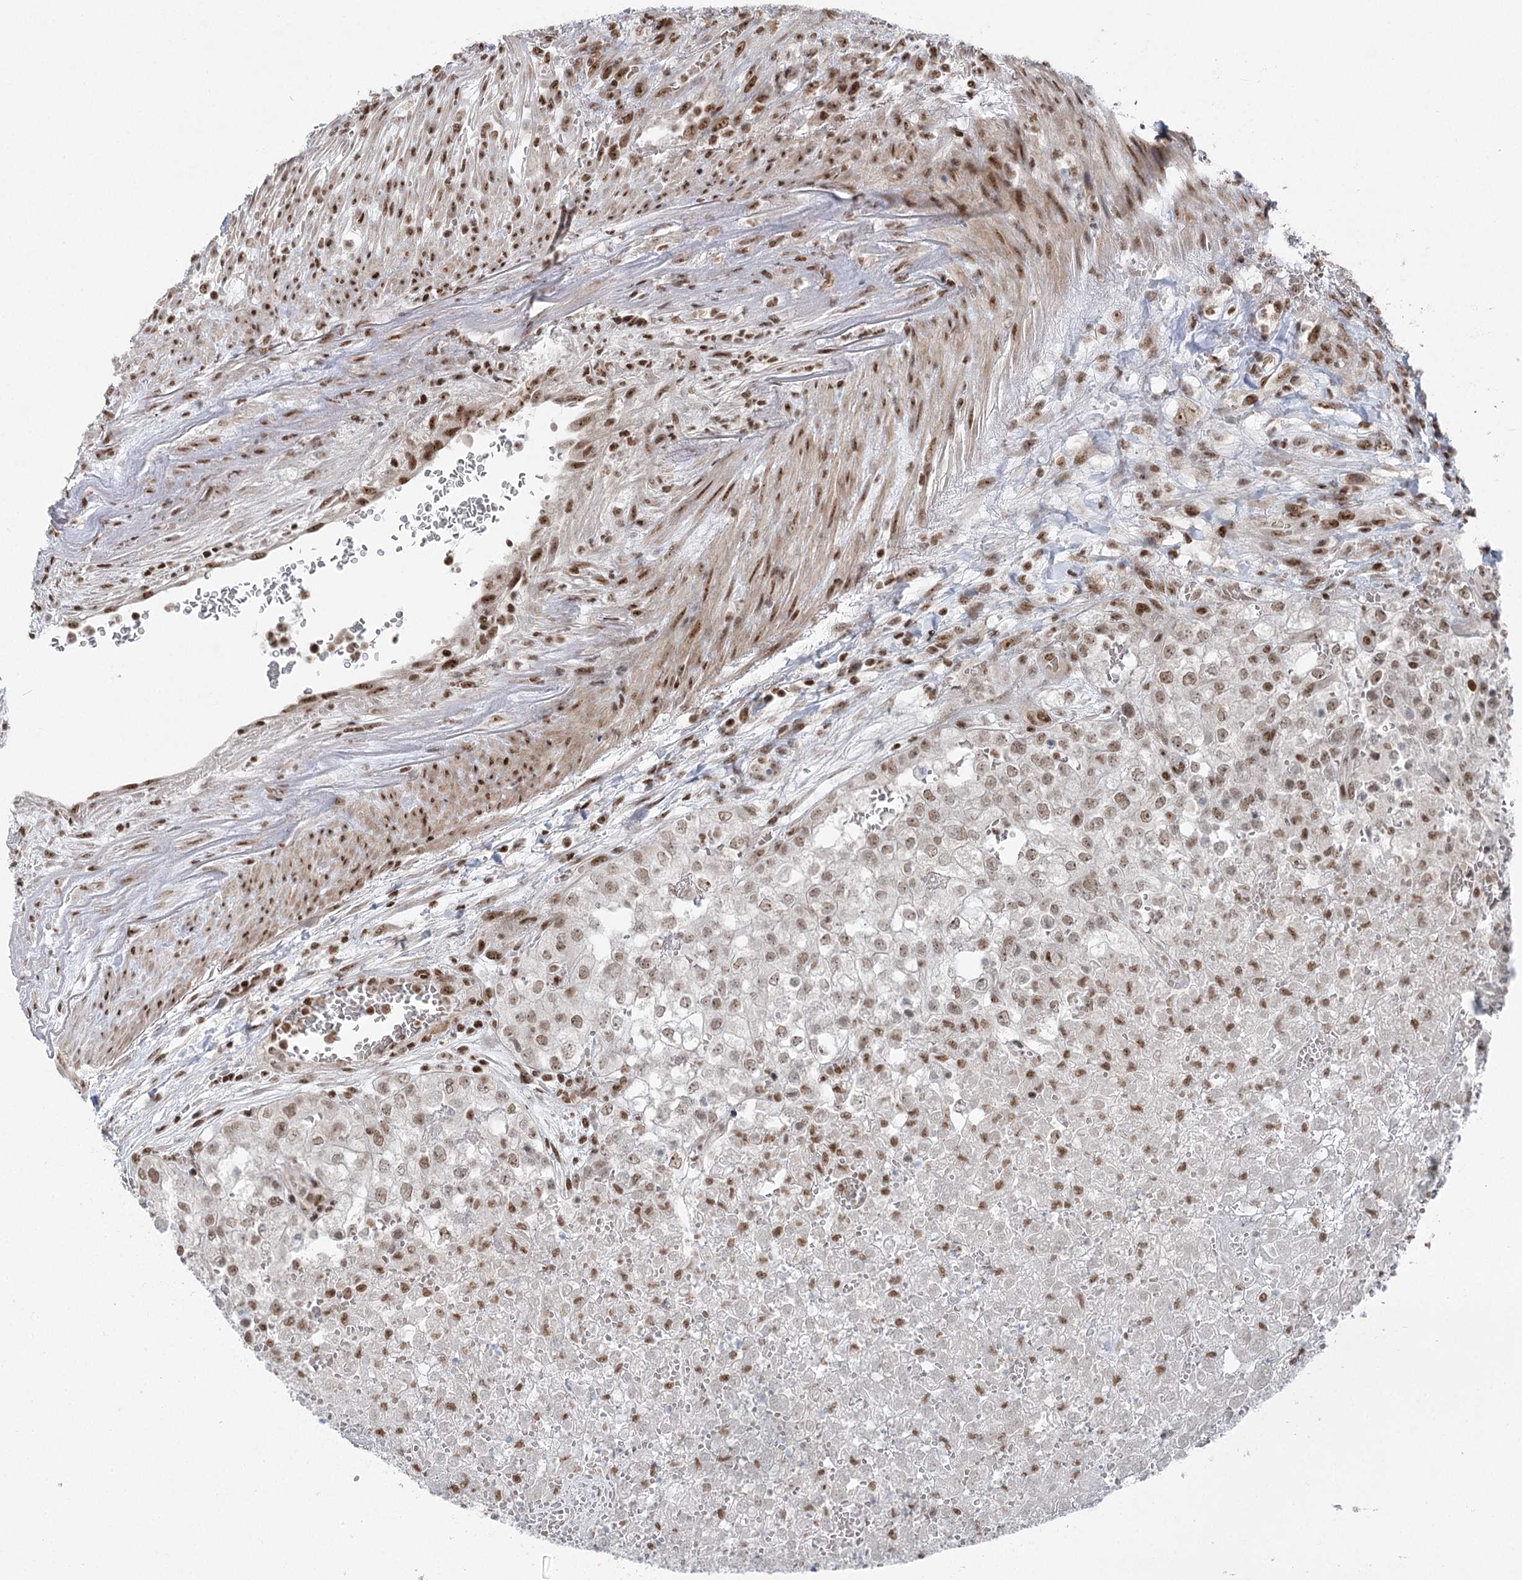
{"staining": {"intensity": "moderate", "quantity": ">75%", "location": "nuclear"}, "tissue": "renal cancer", "cell_type": "Tumor cells", "image_type": "cancer", "snomed": [{"axis": "morphology", "description": "Adenocarcinoma, NOS"}, {"axis": "topography", "description": "Kidney"}], "caption": "Immunohistochemical staining of human renal cancer exhibits moderate nuclear protein staining in about >75% of tumor cells. (DAB (3,3'-diaminobenzidine) = brown stain, brightfield microscopy at high magnification).", "gene": "CGGBP1", "patient": {"sex": "female", "age": 54}}